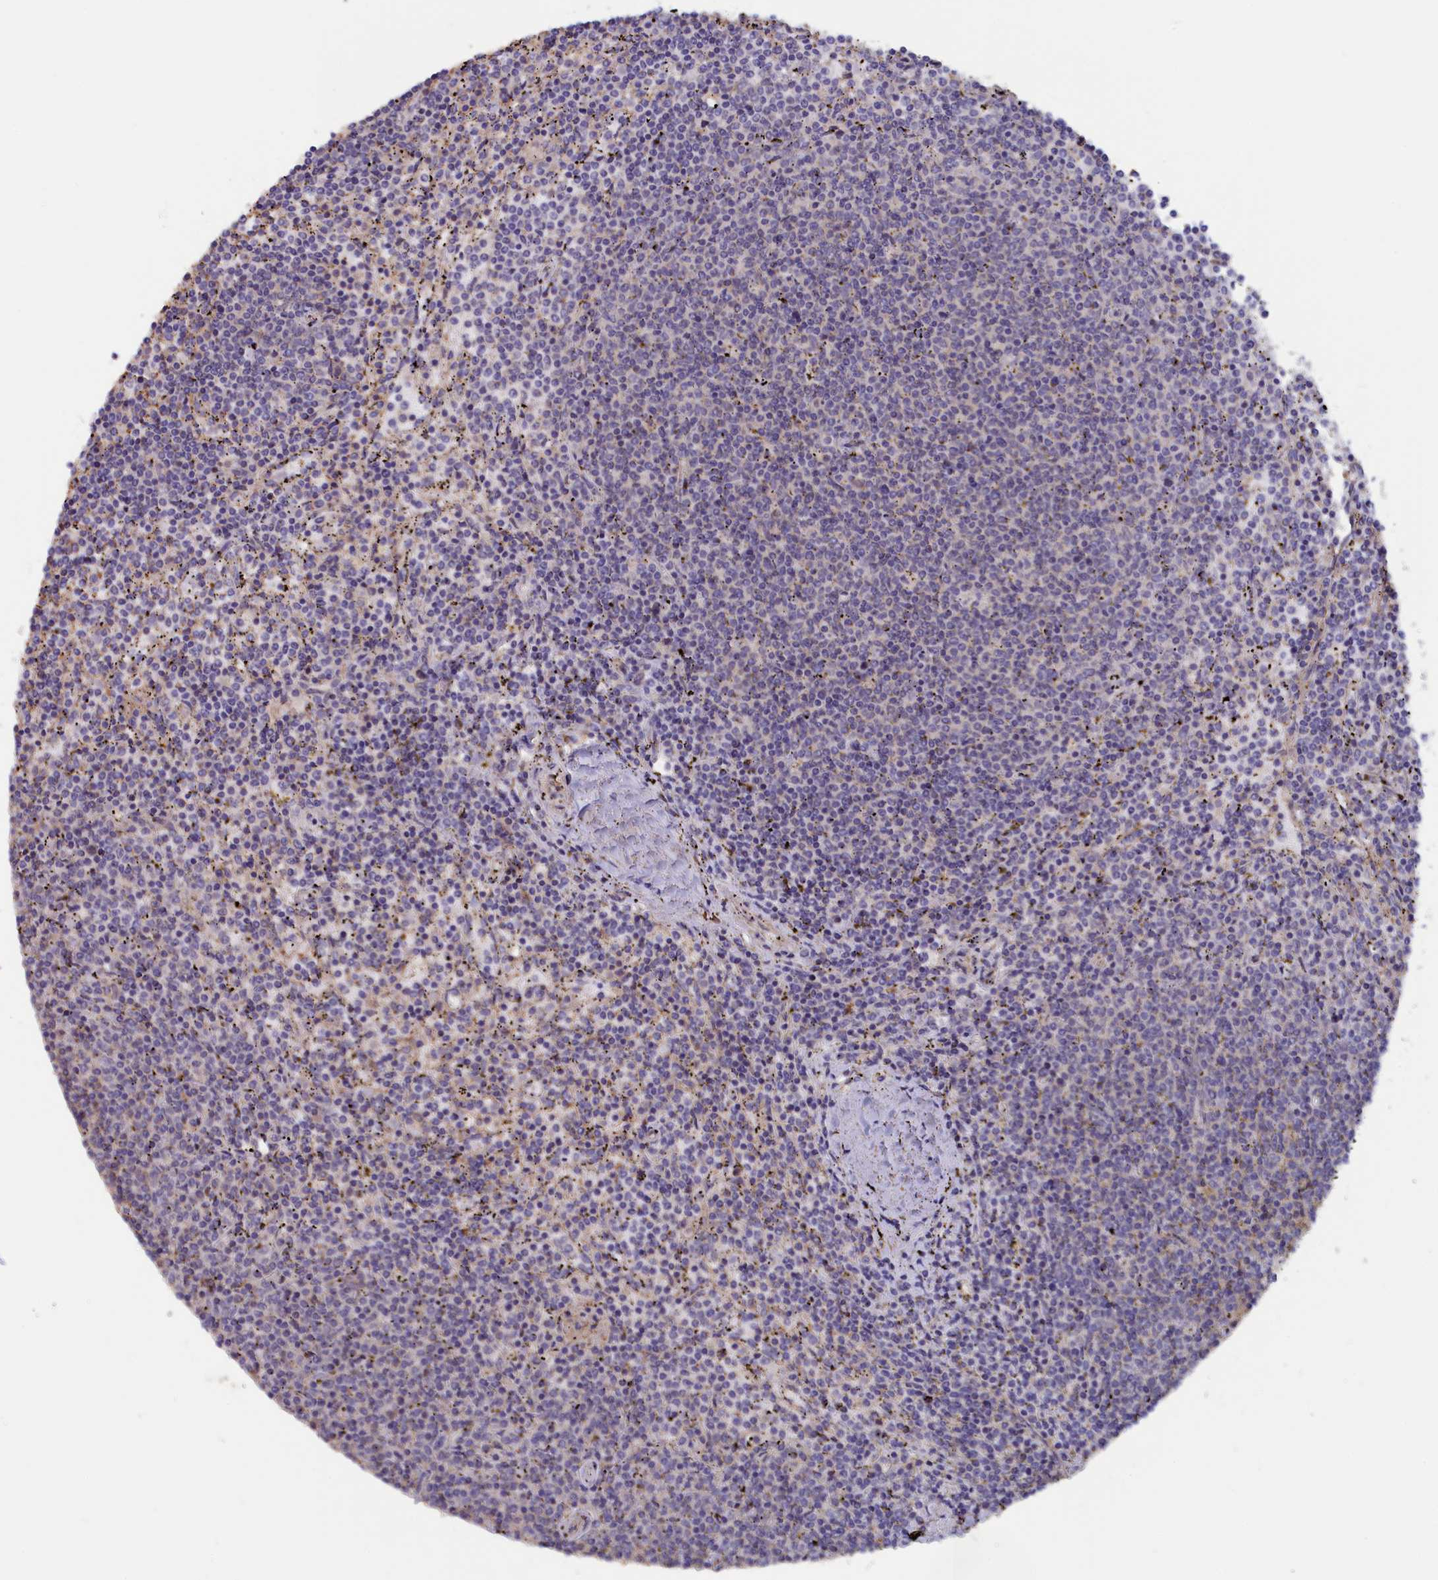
{"staining": {"intensity": "negative", "quantity": "none", "location": "none"}, "tissue": "lymphoma", "cell_type": "Tumor cells", "image_type": "cancer", "snomed": [{"axis": "morphology", "description": "Malignant lymphoma, non-Hodgkin's type, Low grade"}, {"axis": "topography", "description": "Spleen"}], "caption": "Tumor cells are negative for brown protein staining in malignant lymphoma, non-Hodgkin's type (low-grade).", "gene": "ANKRD2", "patient": {"sex": "female", "age": 50}}